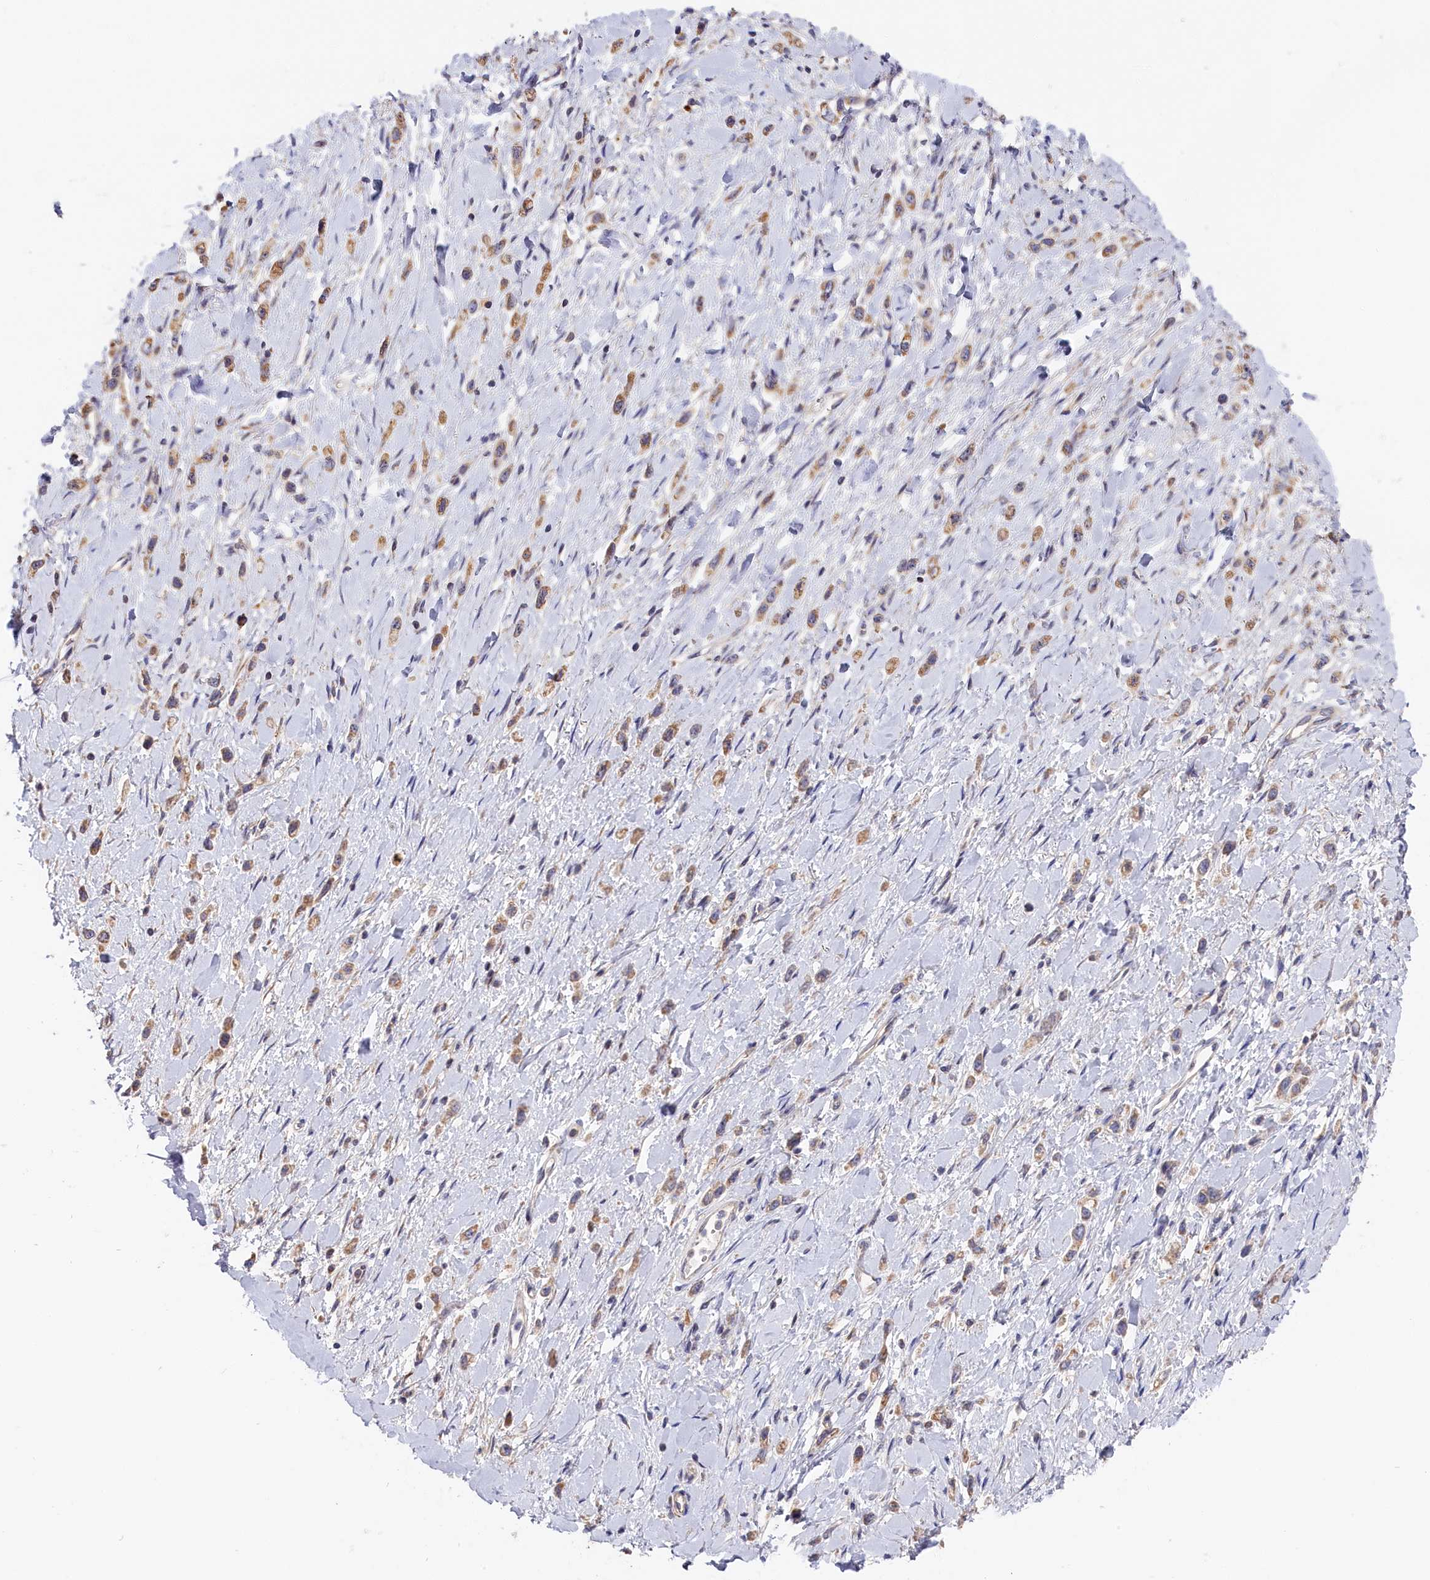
{"staining": {"intensity": "moderate", "quantity": ">75%", "location": "cytoplasmic/membranous"}, "tissue": "stomach cancer", "cell_type": "Tumor cells", "image_type": "cancer", "snomed": [{"axis": "morphology", "description": "Adenocarcinoma, NOS"}, {"axis": "topography", "description": "Stomach"}], "caption": "An image showing moderate cytoplasmic/membranous staining in approximately >75% of tumor cells in adenocarcinoma (stomach), as visualized by brown immunohistochemical staining.", "gene": "CEP44", "patient": {"sex": "female", "age": 65}}